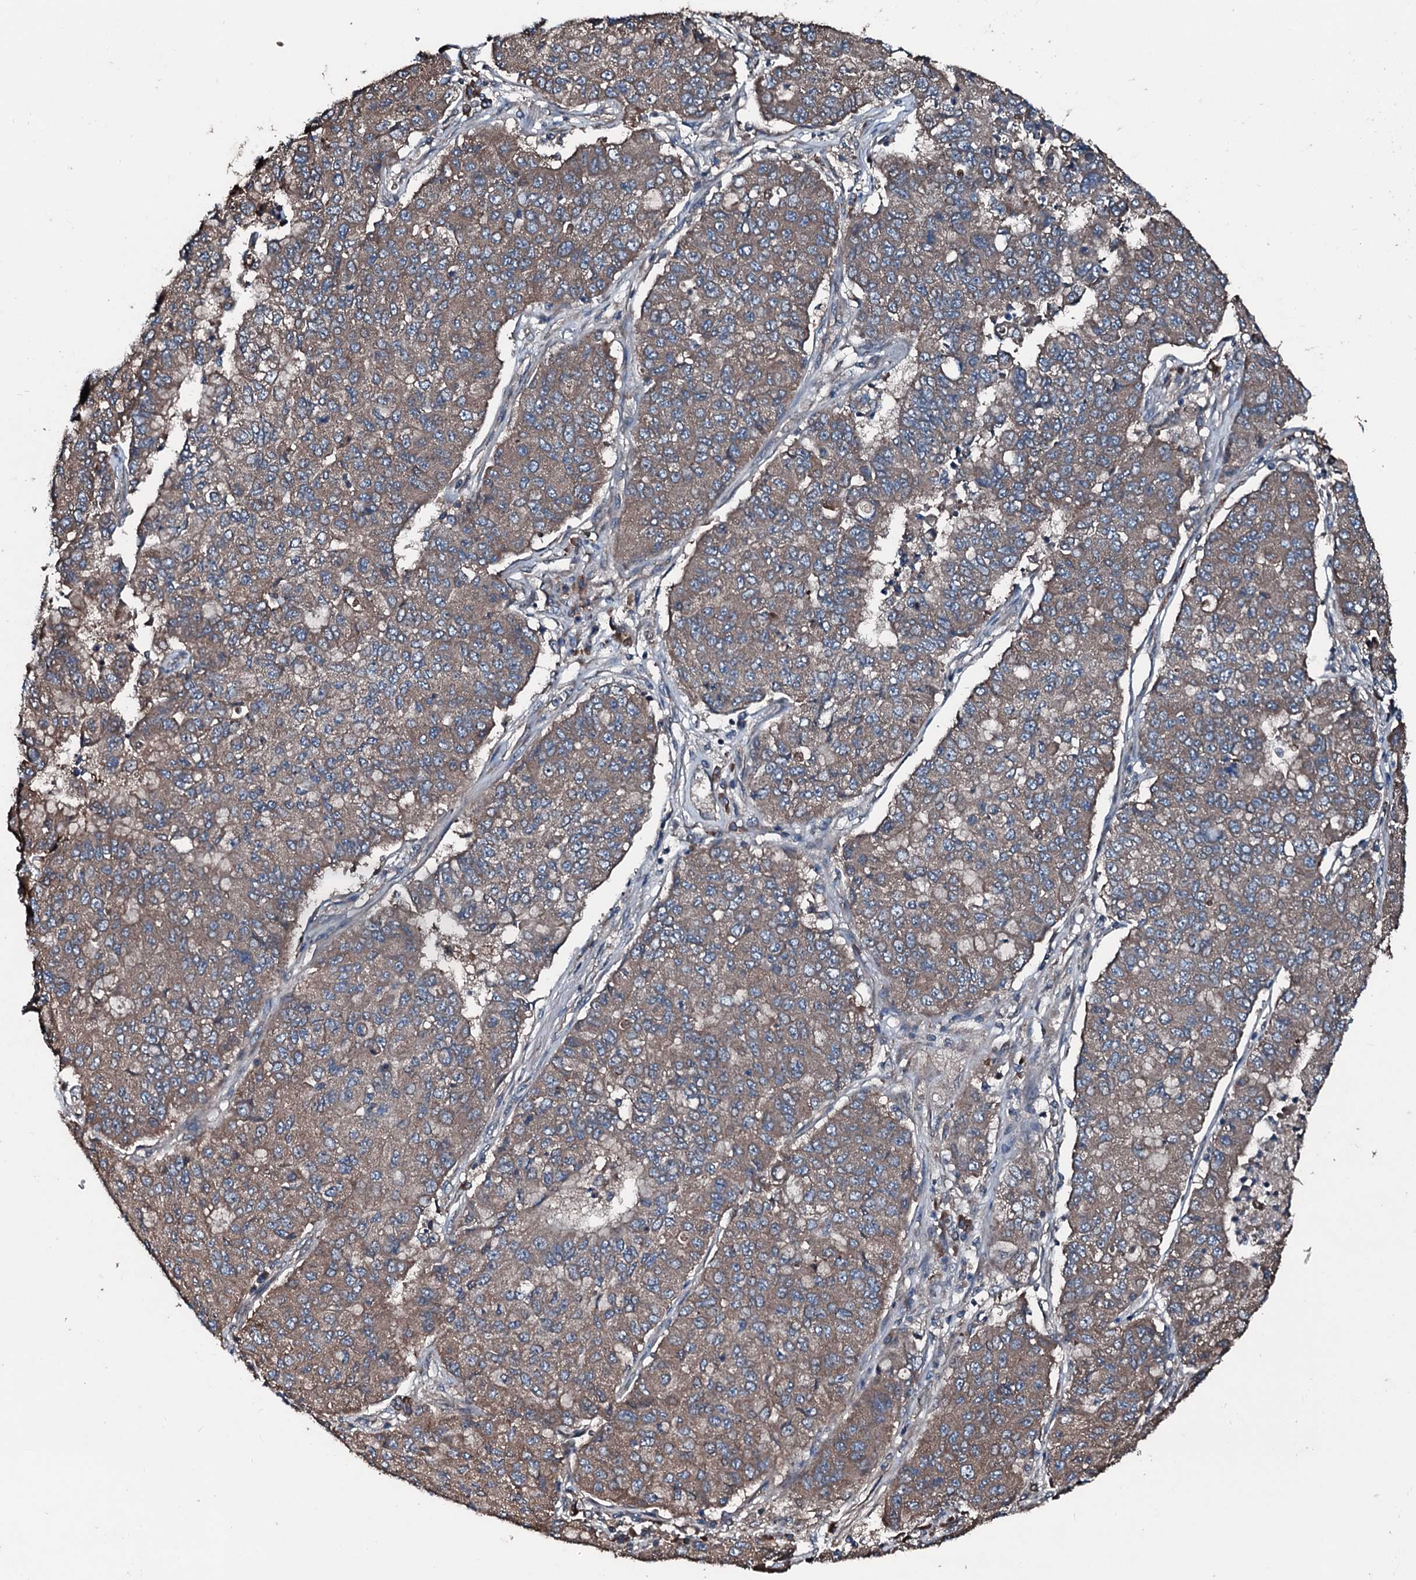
{"staining": {"intensity": "moderate", "quantity": ">75%", "location": "cytoplasmic/membranous"}, "tissue": "lung cancer", "cell_type": "Tumor cells", "image_type": "cancer", "snomed": [{"axis": "morphology", "description": "Squamous cell carcinoma, NOS"}, {"axis": "topography", "description": "Lung"}], "caption": "Human lung cancer (squamous cell carcinoma) stained with a protein marker demonstrates moderate staining in tumor cells.", "gene": "AARS1", "patient": {"sex": "male", "age": 74}}